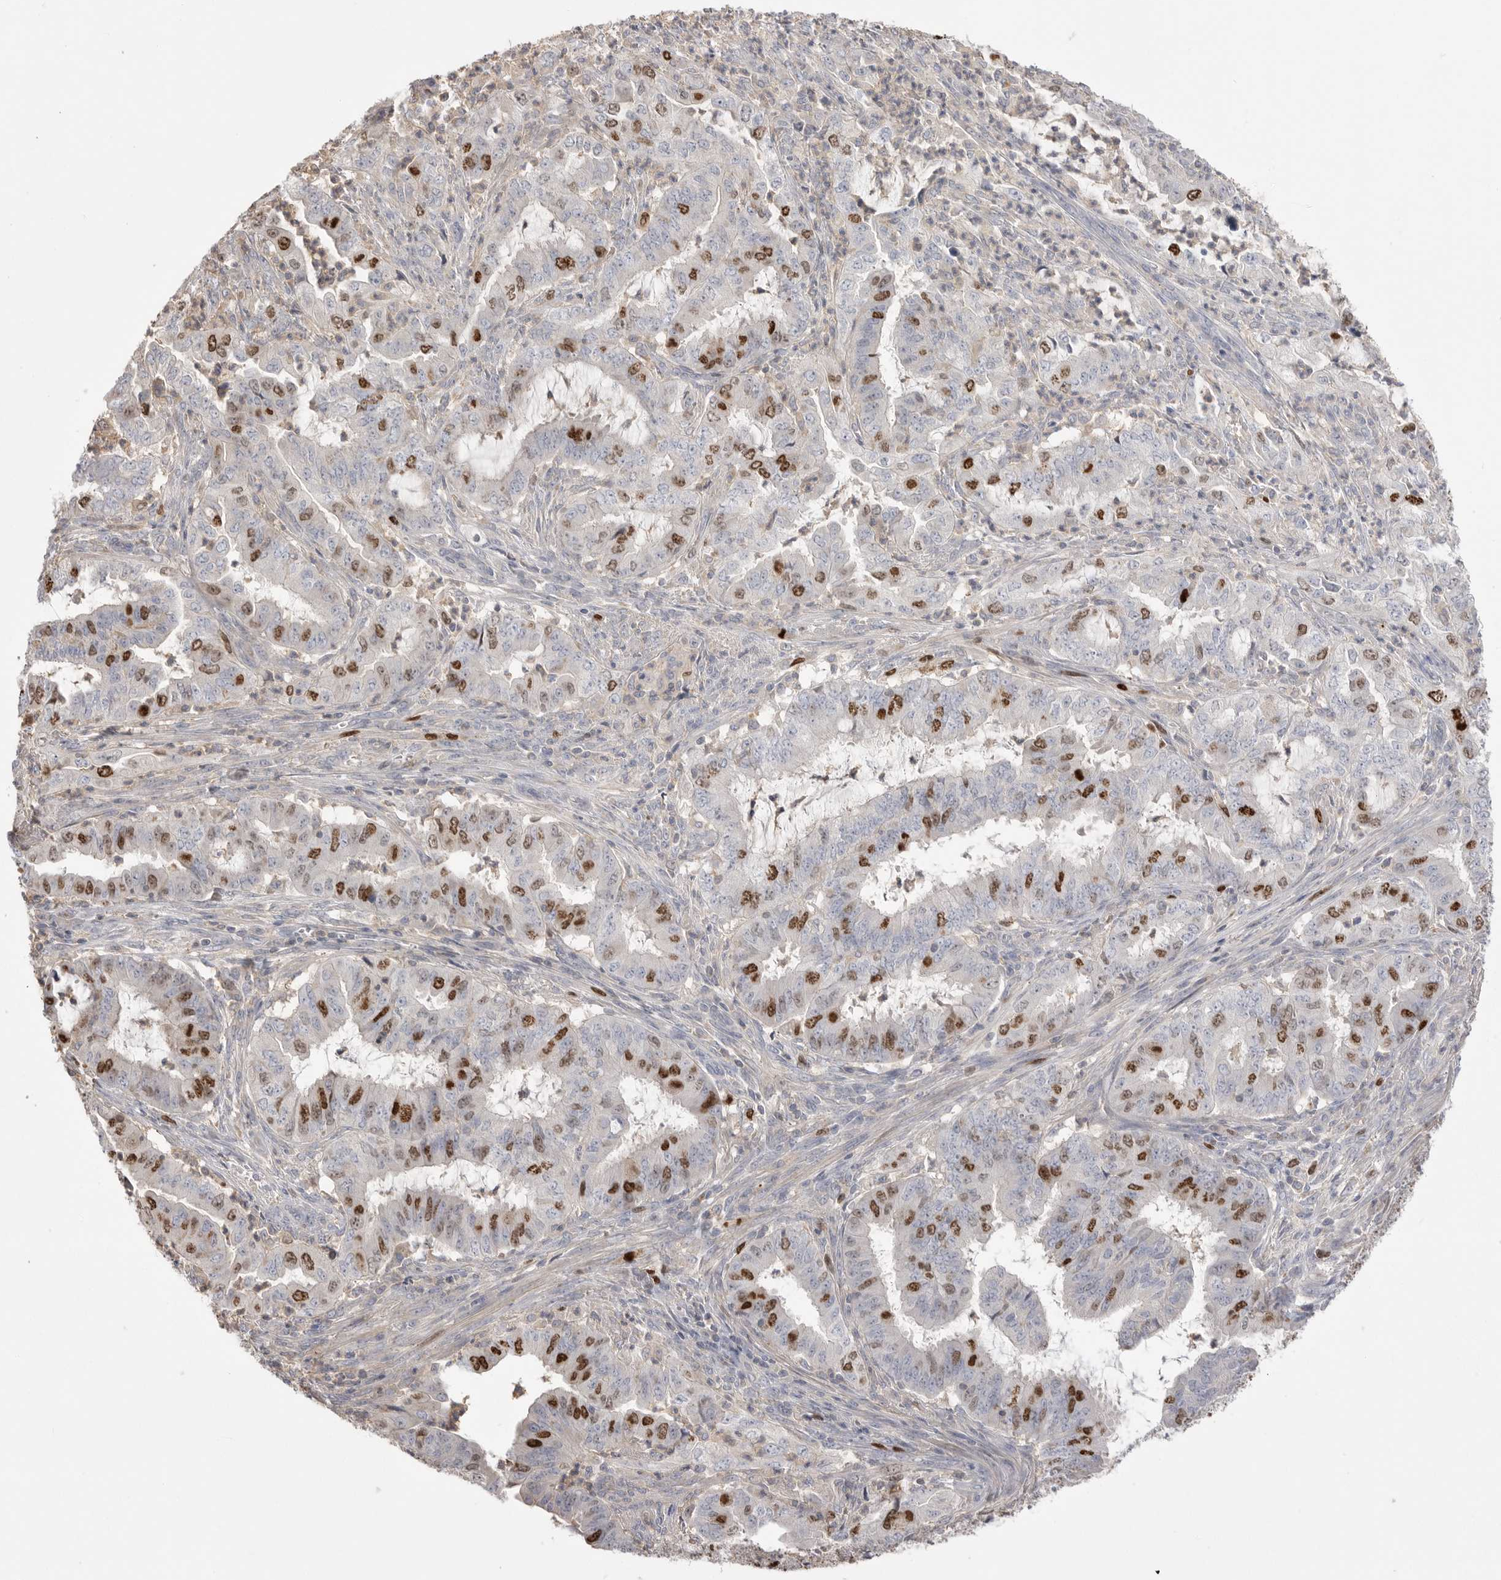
{"staining": {"intensity": "strong", "quantity": "<25%", "location": "nuclear"}, "tissue": "endometrial cancer", "cell_type": "Tumor cells", "image_type": "cancer", "snomed": [{"axis": "morphology", "description": "Adenocarcinoma, NOS"}, {"axis": "topography", "description": "Endometrium"}], "caption": "A histopathology image showing strong nuclear expression in about <25% of tumor cells in endometrial cancer, as visualized by brown immunohistochemical staining.", "gene": "TOP2A", "patient": {"sex": "female", "age": 51}}